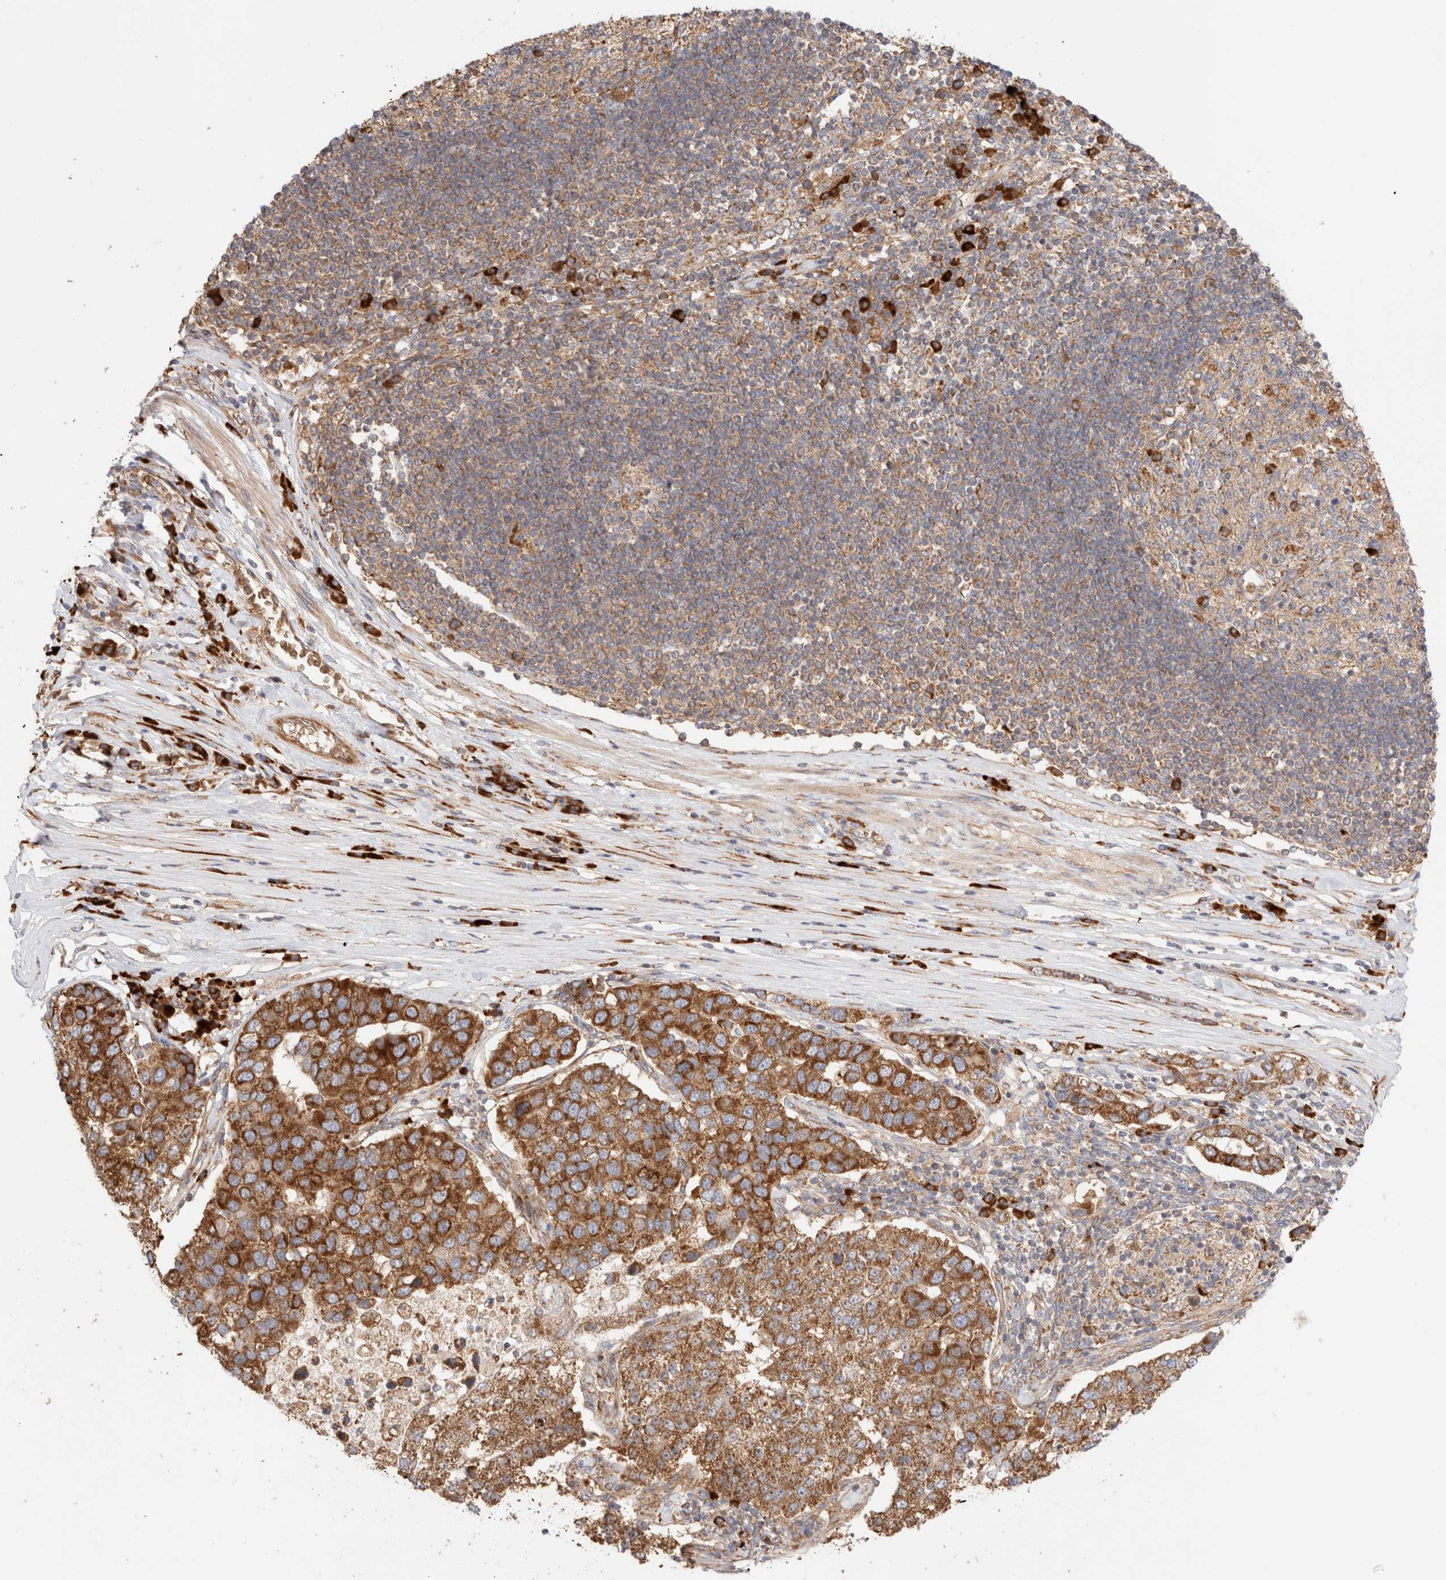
{"staining": {"intensity": "moderate", "quantity": ">75%", "location": "cytoplasmic/membranous"}, "tissue": "pancreatic cancer", "cell_type": "Tumor cells", "image_type": "cancer", "snomed": [{"axis": "morphology", "description": "Adenocarcinoma, NOS"}, {"axis": "topography", "description": "Pancreas"}], "caption": "Immunohistochemical staining of adenocarcinoma (pancreatic) reveals medium levels of moderate cytoplasmic/membranous protein expression in approximately >75% of tumor cells. Using DAB (3,3'-diaminobenzidine) (brown) and hematoxylin (blue) stains, captured at high magnification using brightfield microscopy.", "gene": "UTS2B", "patient": {"sex": "female", "age": 61}}